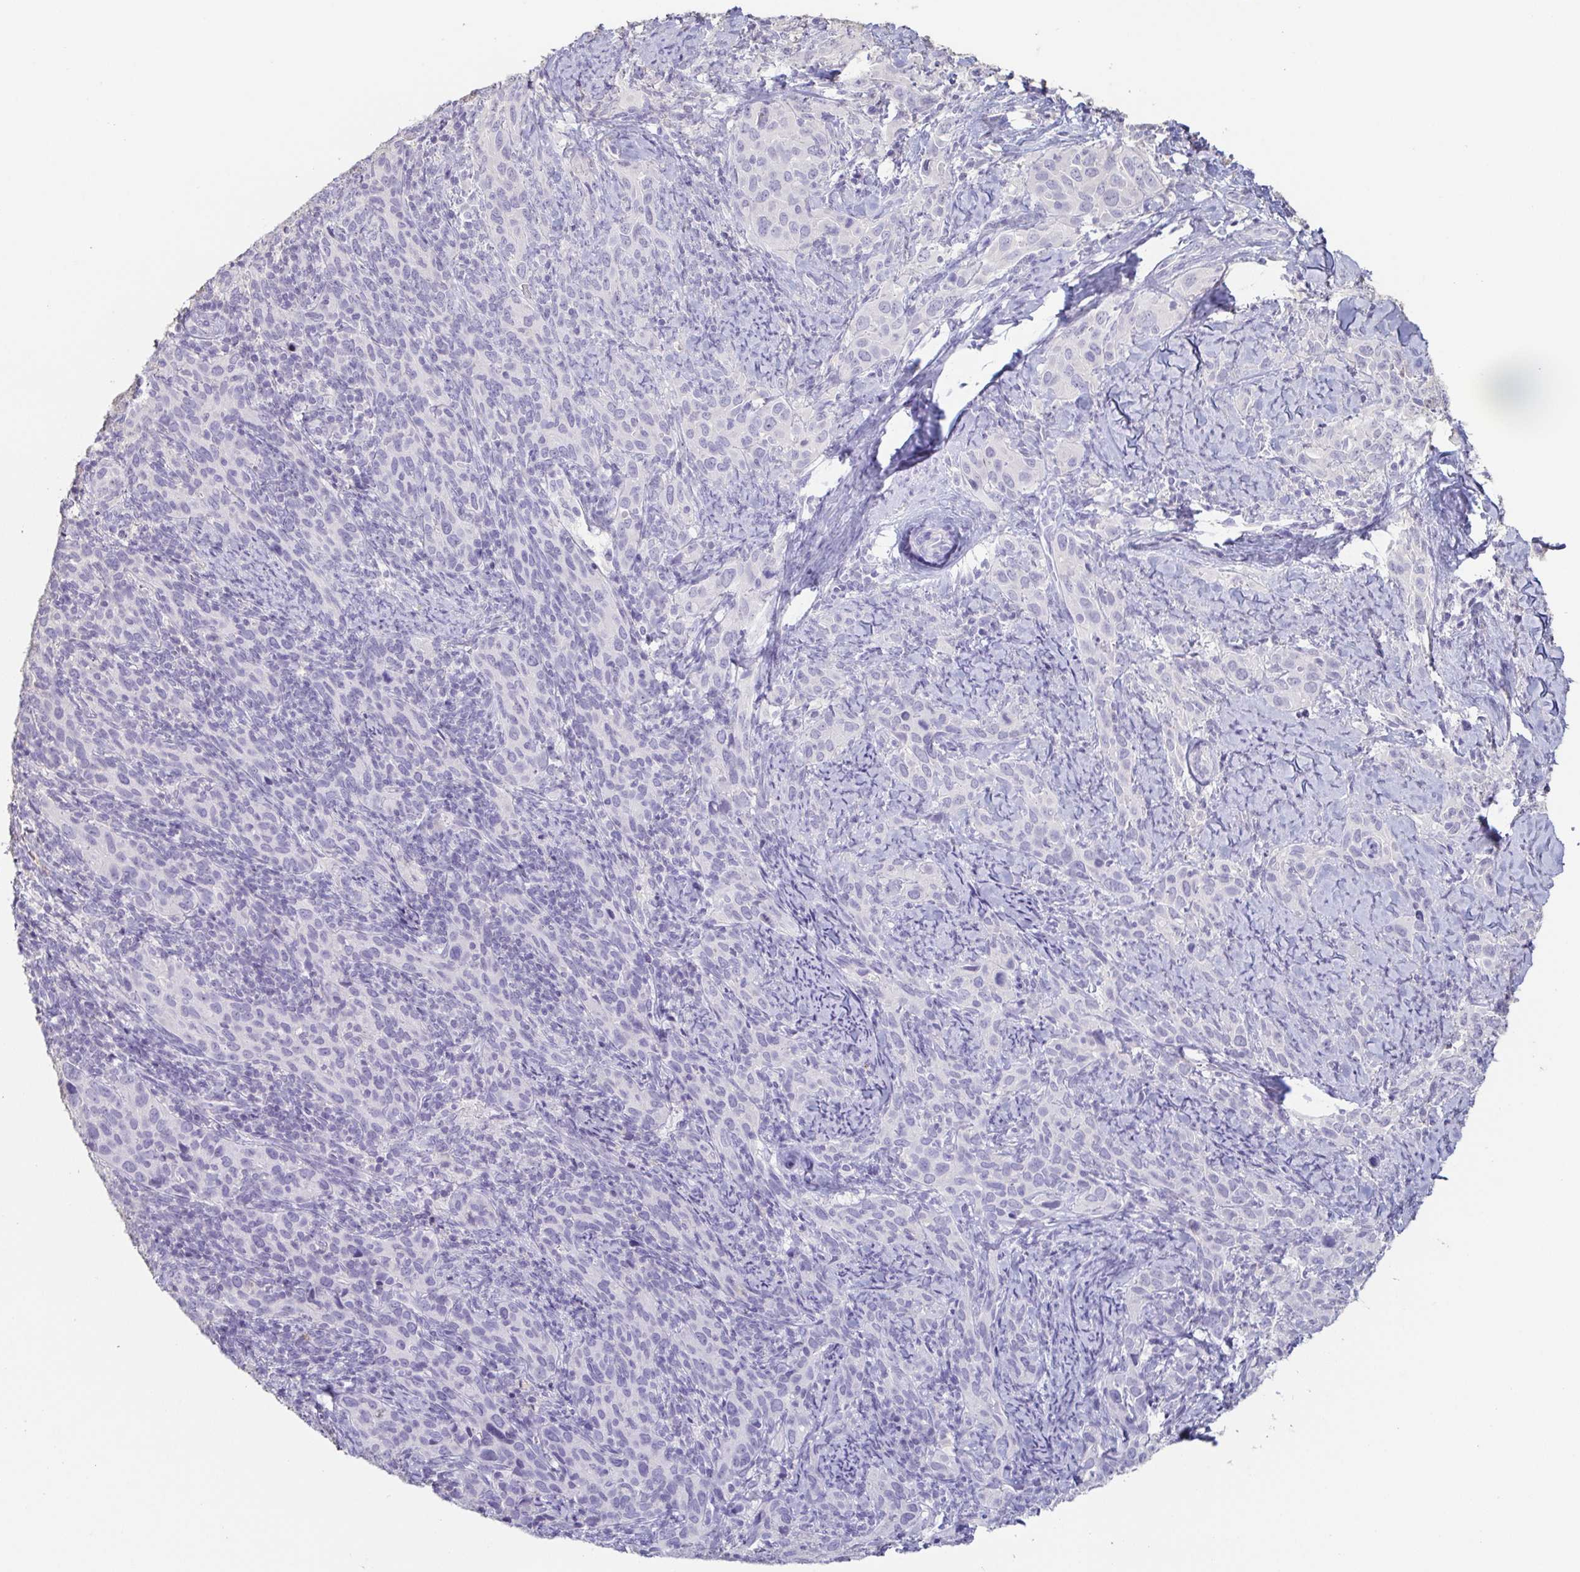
{"staining": {"intensity": "negative", "quantity": "none", "location": "none"}, "tissue": "cervical cancer", "cell_type": "Tumor cells", "image_type": "cancer", "snomed": [{"axis": "morphology", "description": "Squamous cell carcinoma, NOS"}, {"axis": "topography", "description": "Cervix"}], "caption": "High magnification brightfield microscopy of squamous cell carcinoma (cervical) stained with DAB (brown) and counterstained with hematoxylin (blue): tumor cells show no significant staining. (DAB immunohistochemistry with hematoxylin counter stain).", "gene": "BPIFA2", "patient": {"sex": "female", "age": 51}}